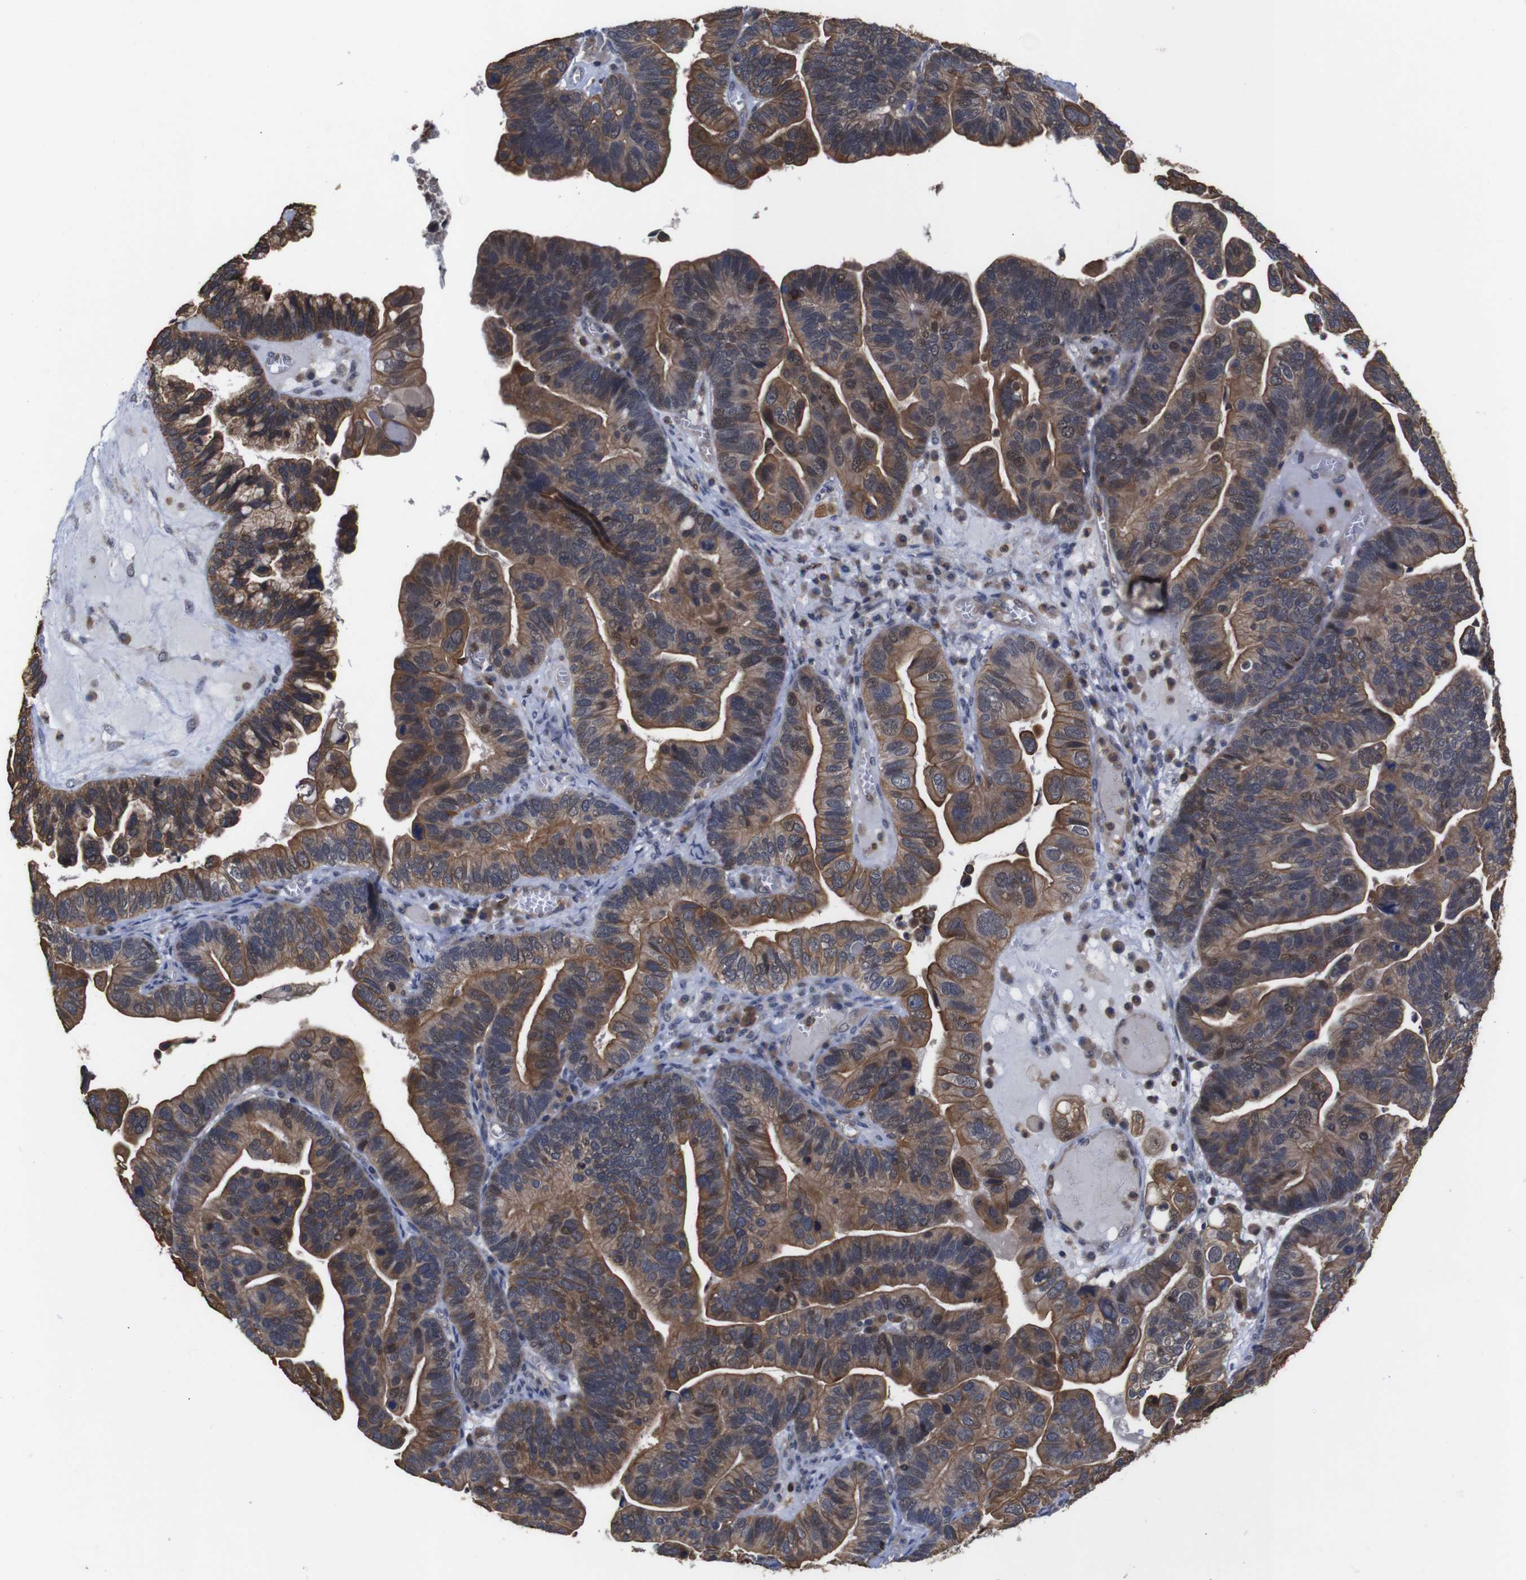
{"staining": {"intensity": "moderate", "quantity": ">75%", "location": "cytoplasmic/membranous,nuclear"}, "tissue": "ovarian cancer", "cell_type": "Tumor cells", "image_type": "cancer", "snomed": [{"axis": "morphology", "description": "Cystadenocarcinoma, serous, NOS"}, {"axis": "topography", "description": "Ovary"}], "caption": "Ovarian cancer tissue displays moderate cytoplasmic/membranous and nuclear positivity in about >75% of tumor cells (DAB IHC with brightfield microscopy, high magnification).", "gene": "BRWD3", "patient": {"sex": "female", "age": 56}}